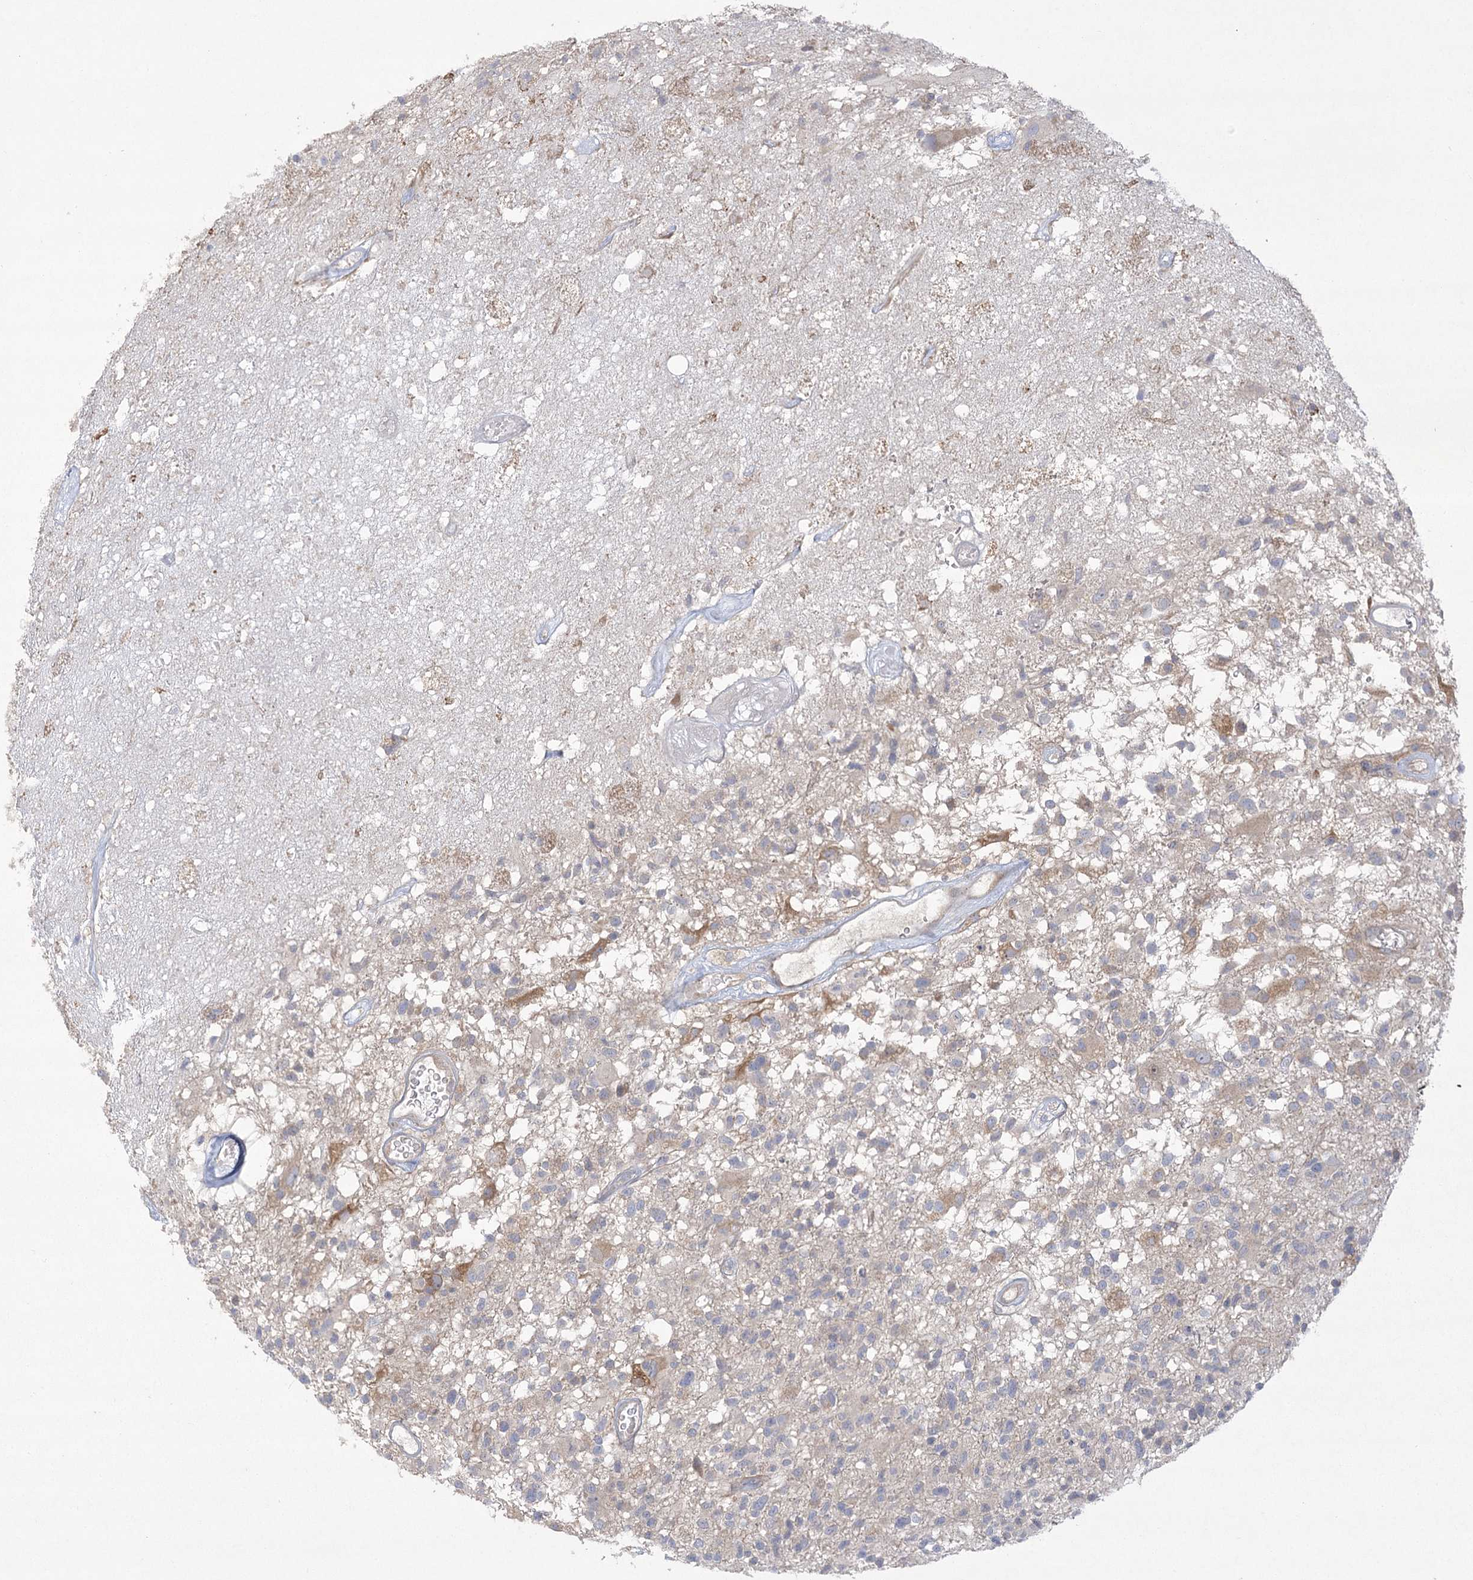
{"staining": {"intensity": "negative", "quantity": "none", "location": "none"}, "tissue": "glioma", "cell_type": "Tumor cells", "image_type": "cancer", "snomed": [{"axis": "morphology", "description": "Glioma, malignant, High grade"}, {"axis": "morphology", "description": "Glioblastoma, NOS"}, {"axis": "topography", "description": "Brain"}], "caption": "Tumor cells show no significant protein staining in glioma. The staining was performed using DAB to visualize the protein expression in brown, while the nuclei were stained in blue with hematoxylin (Magnification: 20x).", "gene": "CAMTA1", "patient": {"sex": "male", "age": 60}}